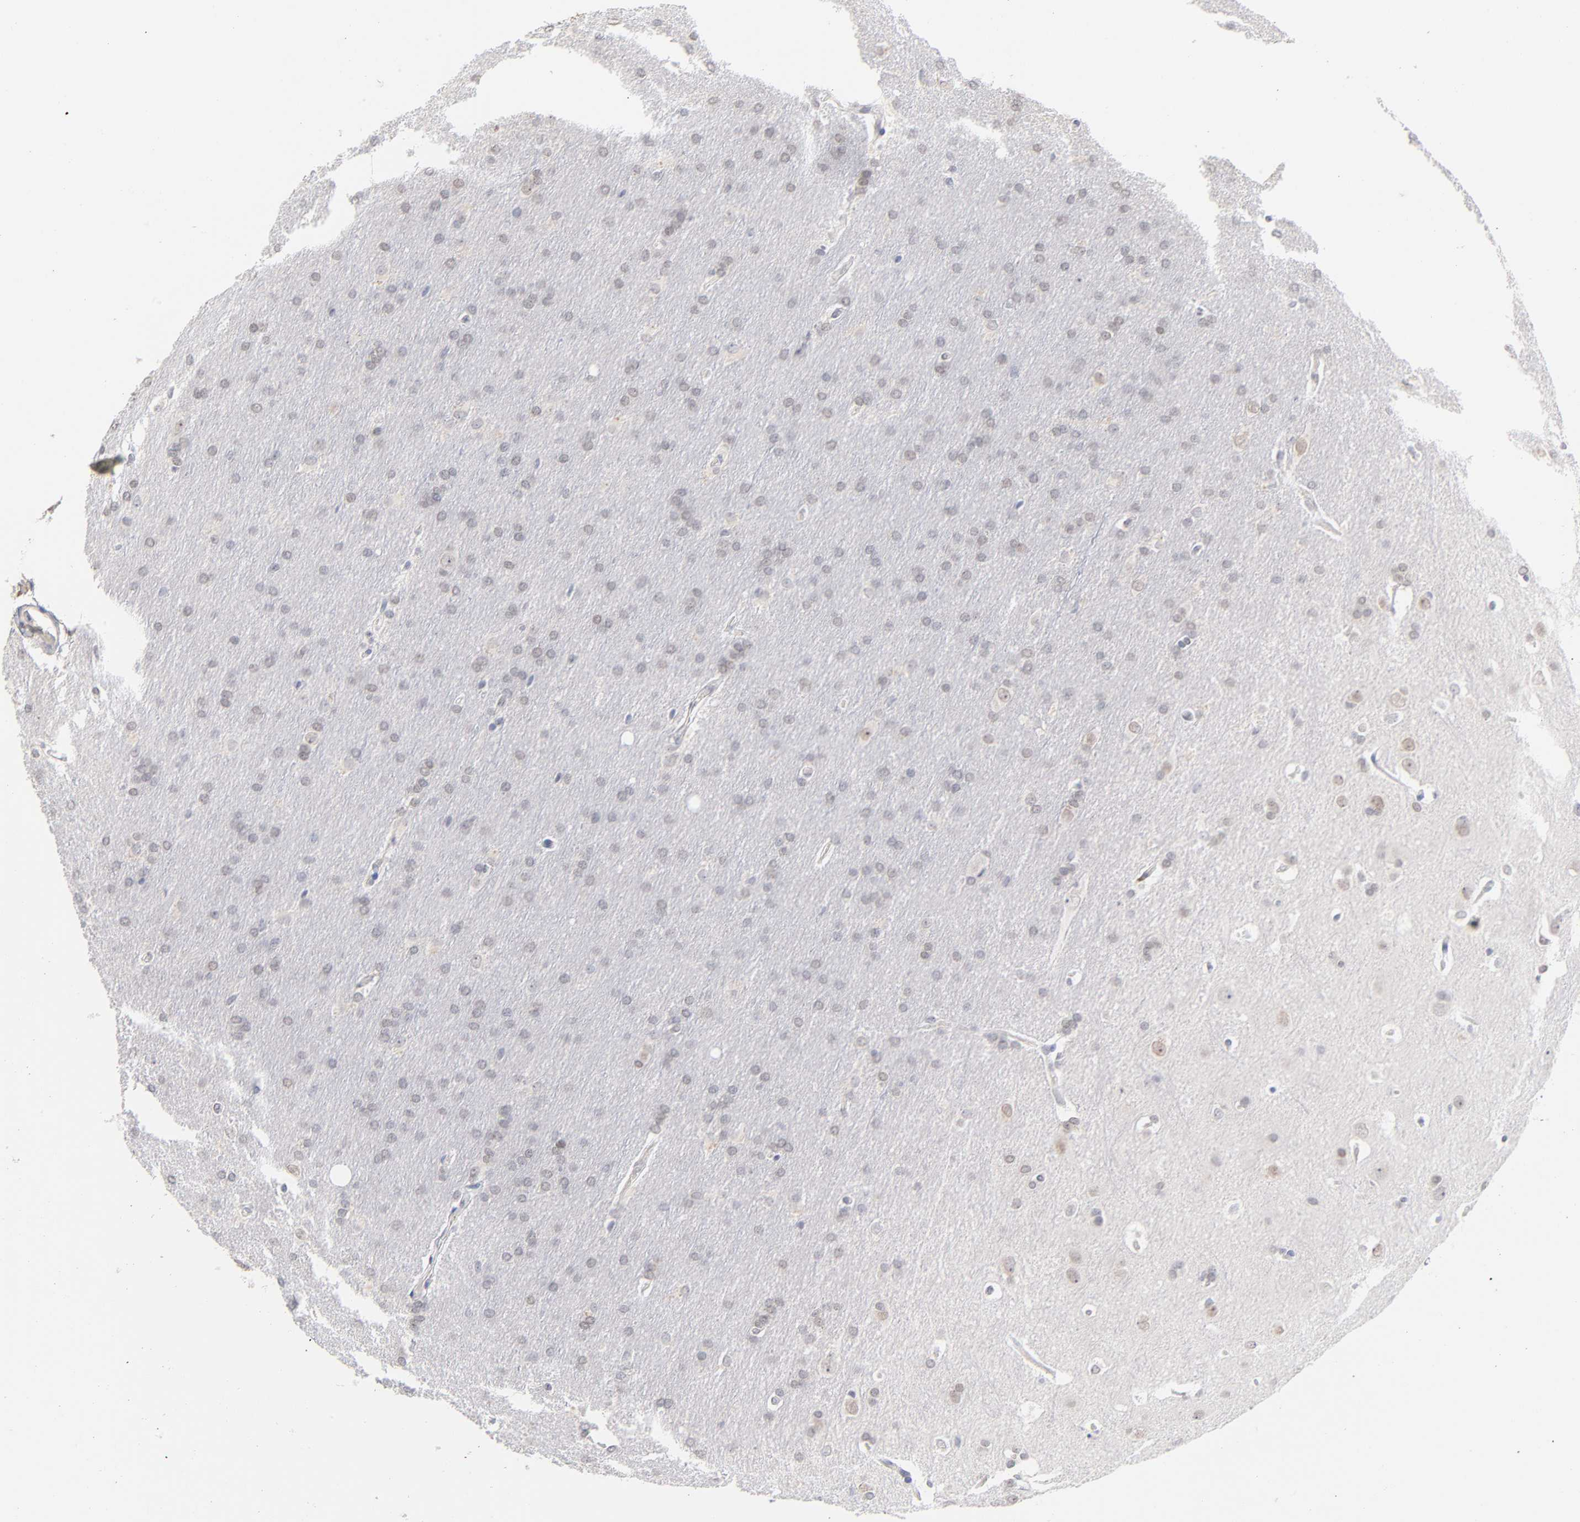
{"staining": {"intensity": "weak", "quantity": "25%-75%", "location": "nuclear"}, "tissue": "glioma", "cell_type": "Tumor cells", "image_type": "cancer", "snomed": [{"axis": "morphology", "description": "Glioma, malignant, Low grade"}, {"axis": "topography", "description": "Brain"}], "caption": "Protein staining exhibits weak nuclear positivity in approximately 25%-75% of tumor cells in glioma. Ihc stains the protein of interest in brown and the nuclei are stained blue.", "gene": "ORC2", "patient": {"sex": "female", "age": 32}}